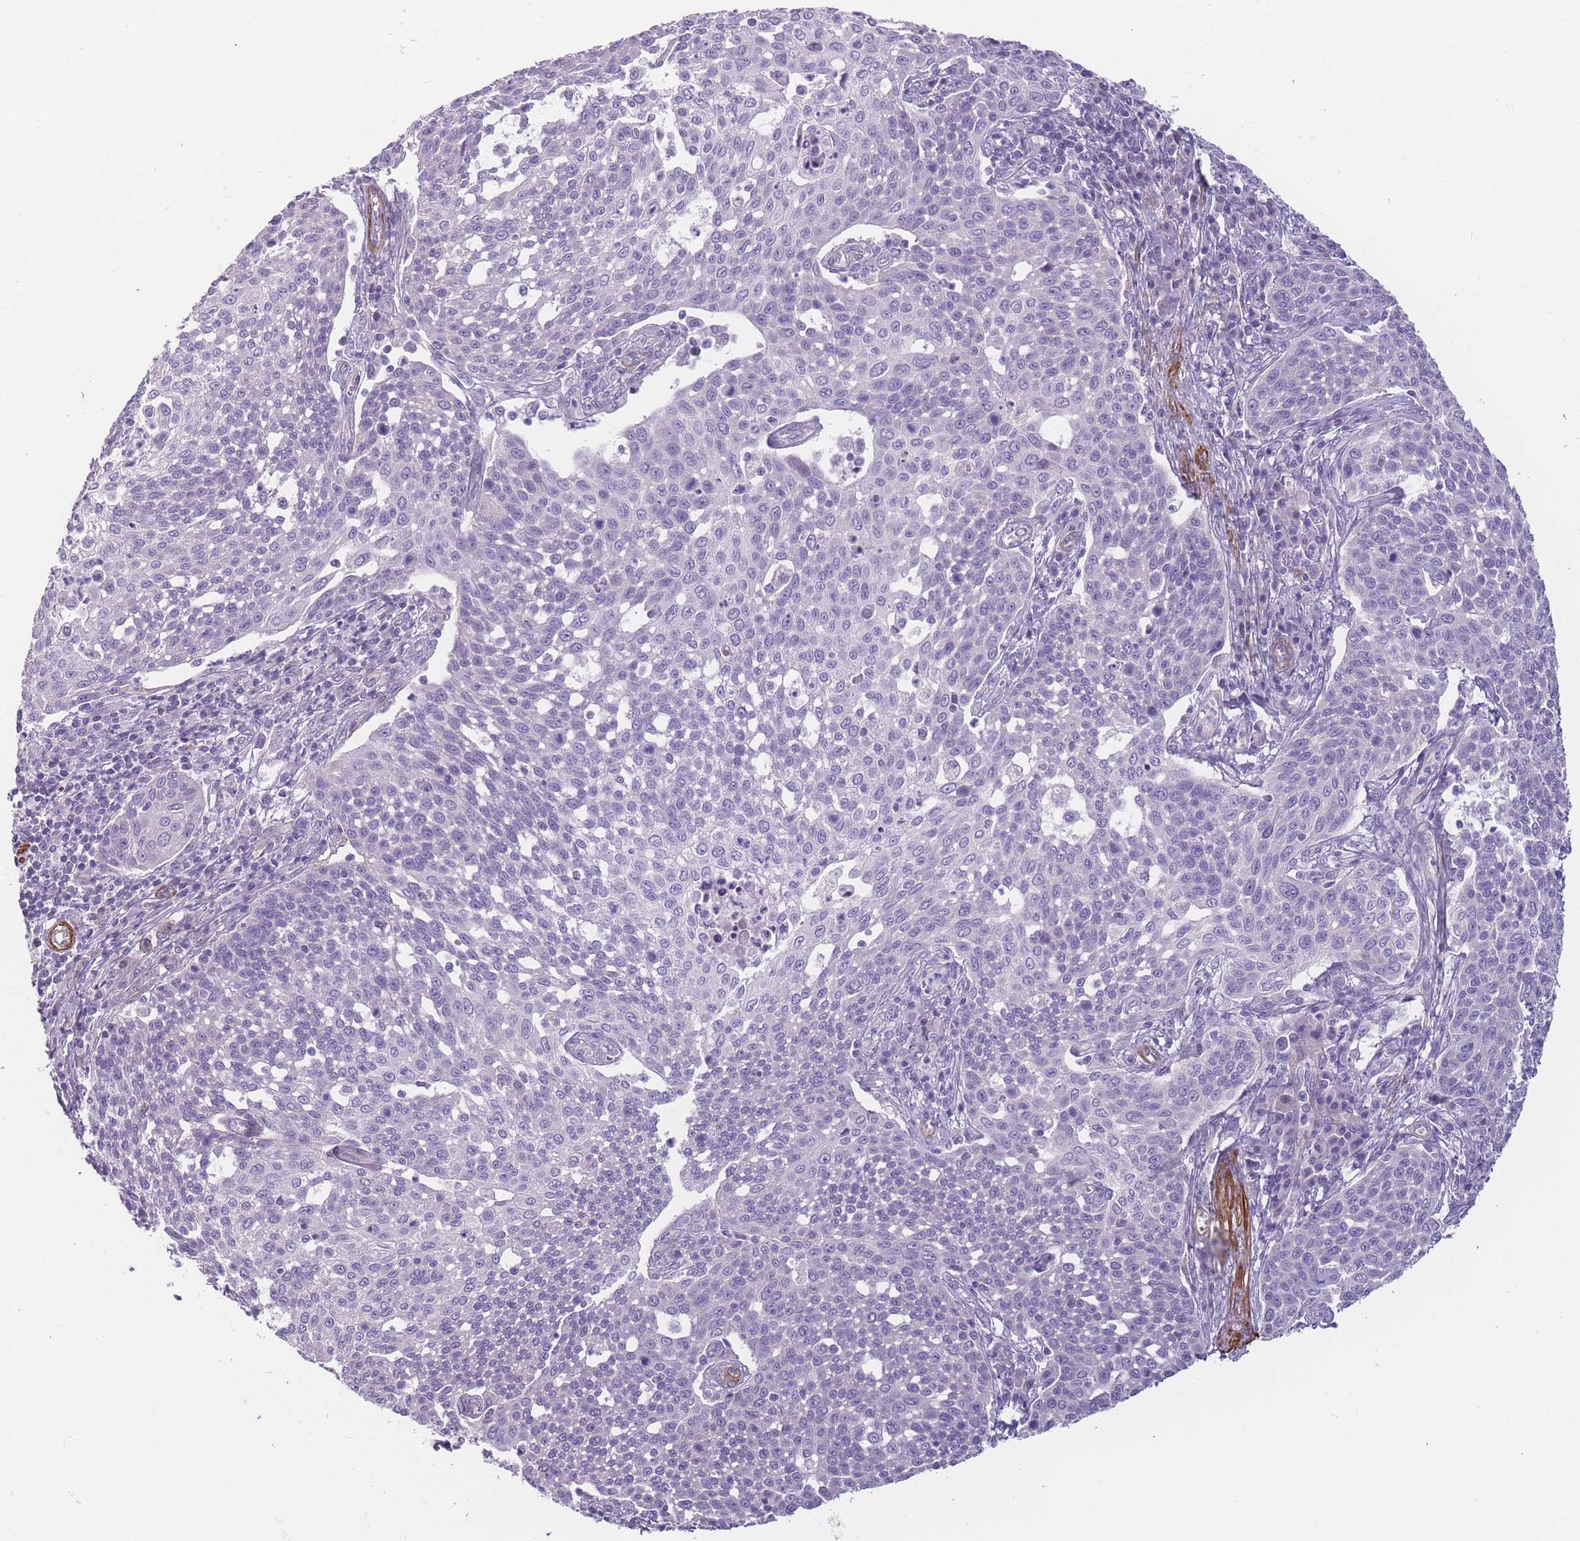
{"staining": {"intensity": "negative", "quantity": "none", "location": "none"}, "tissue": "cervical cancer", "cell_type": "Tumor cells", "image_type": "cancer", "snomed": [{"axis": "morphology", "description": "Squamous cell carcinoma, NOS"}, {"axis": "topography", "description": "Cervix"}], "caption": "Micrograph shows no protein positivity in tumor cells of squamous cell carcinoma (cervical) tissue.", "gene": "FAM124A", "patient": {"sex": "female", "age": 34}}